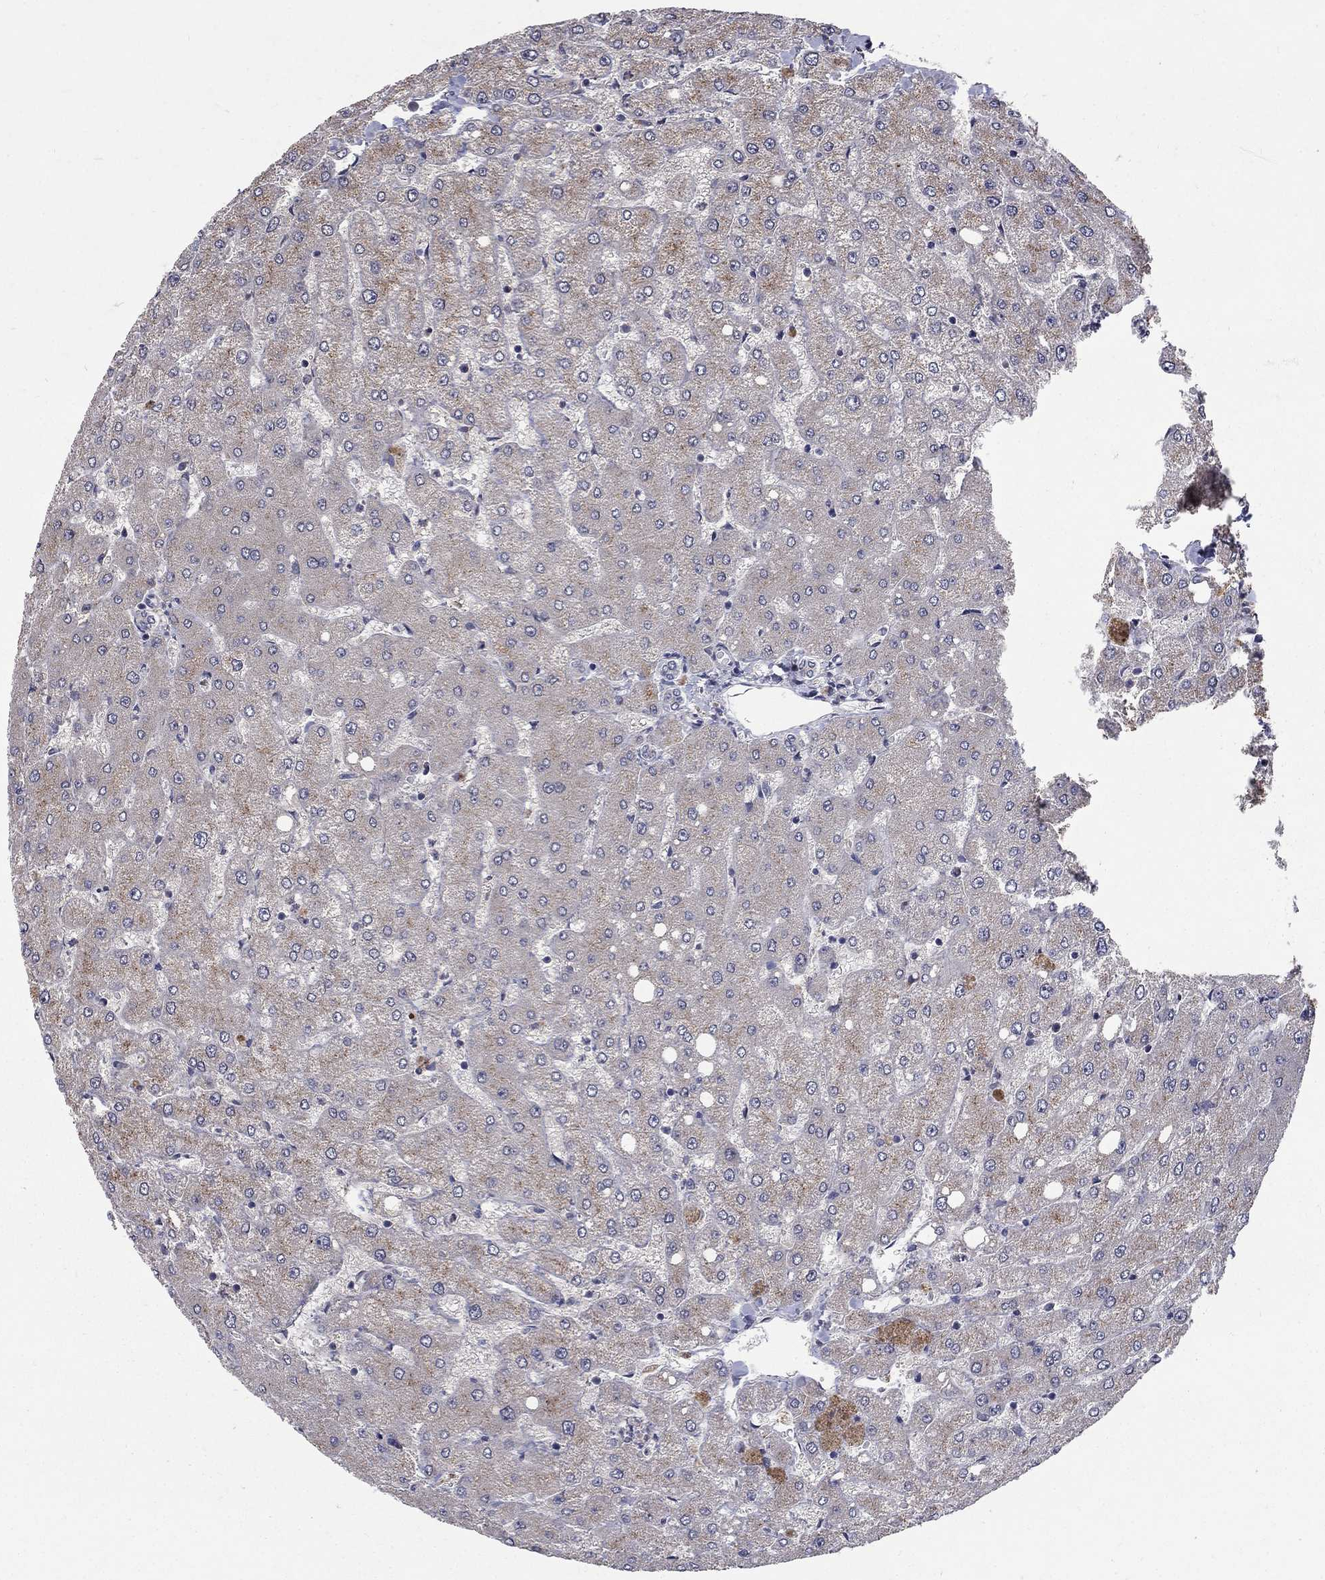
{"staining": {"intensity": "negative", "quantity": "none", "location": "none"}, "tissue": "liver", "cell_type": "Cholangiocytes", "image_type": "normal", "snomed": [{"axis": "morphology", "description": "Normal tissue, NOS"}, {"axis": "topography", "description": "Liver"}], "caption": "There is no significant staining in cholangiocytes of liver. The staining is performed using DAB (3,3'-diaminobenzidine) brown chromogen with nuclei counter-stained in using hematoxylin.", "gene": "FAM3B", "patient": {"sex": "female", "age": 54}}